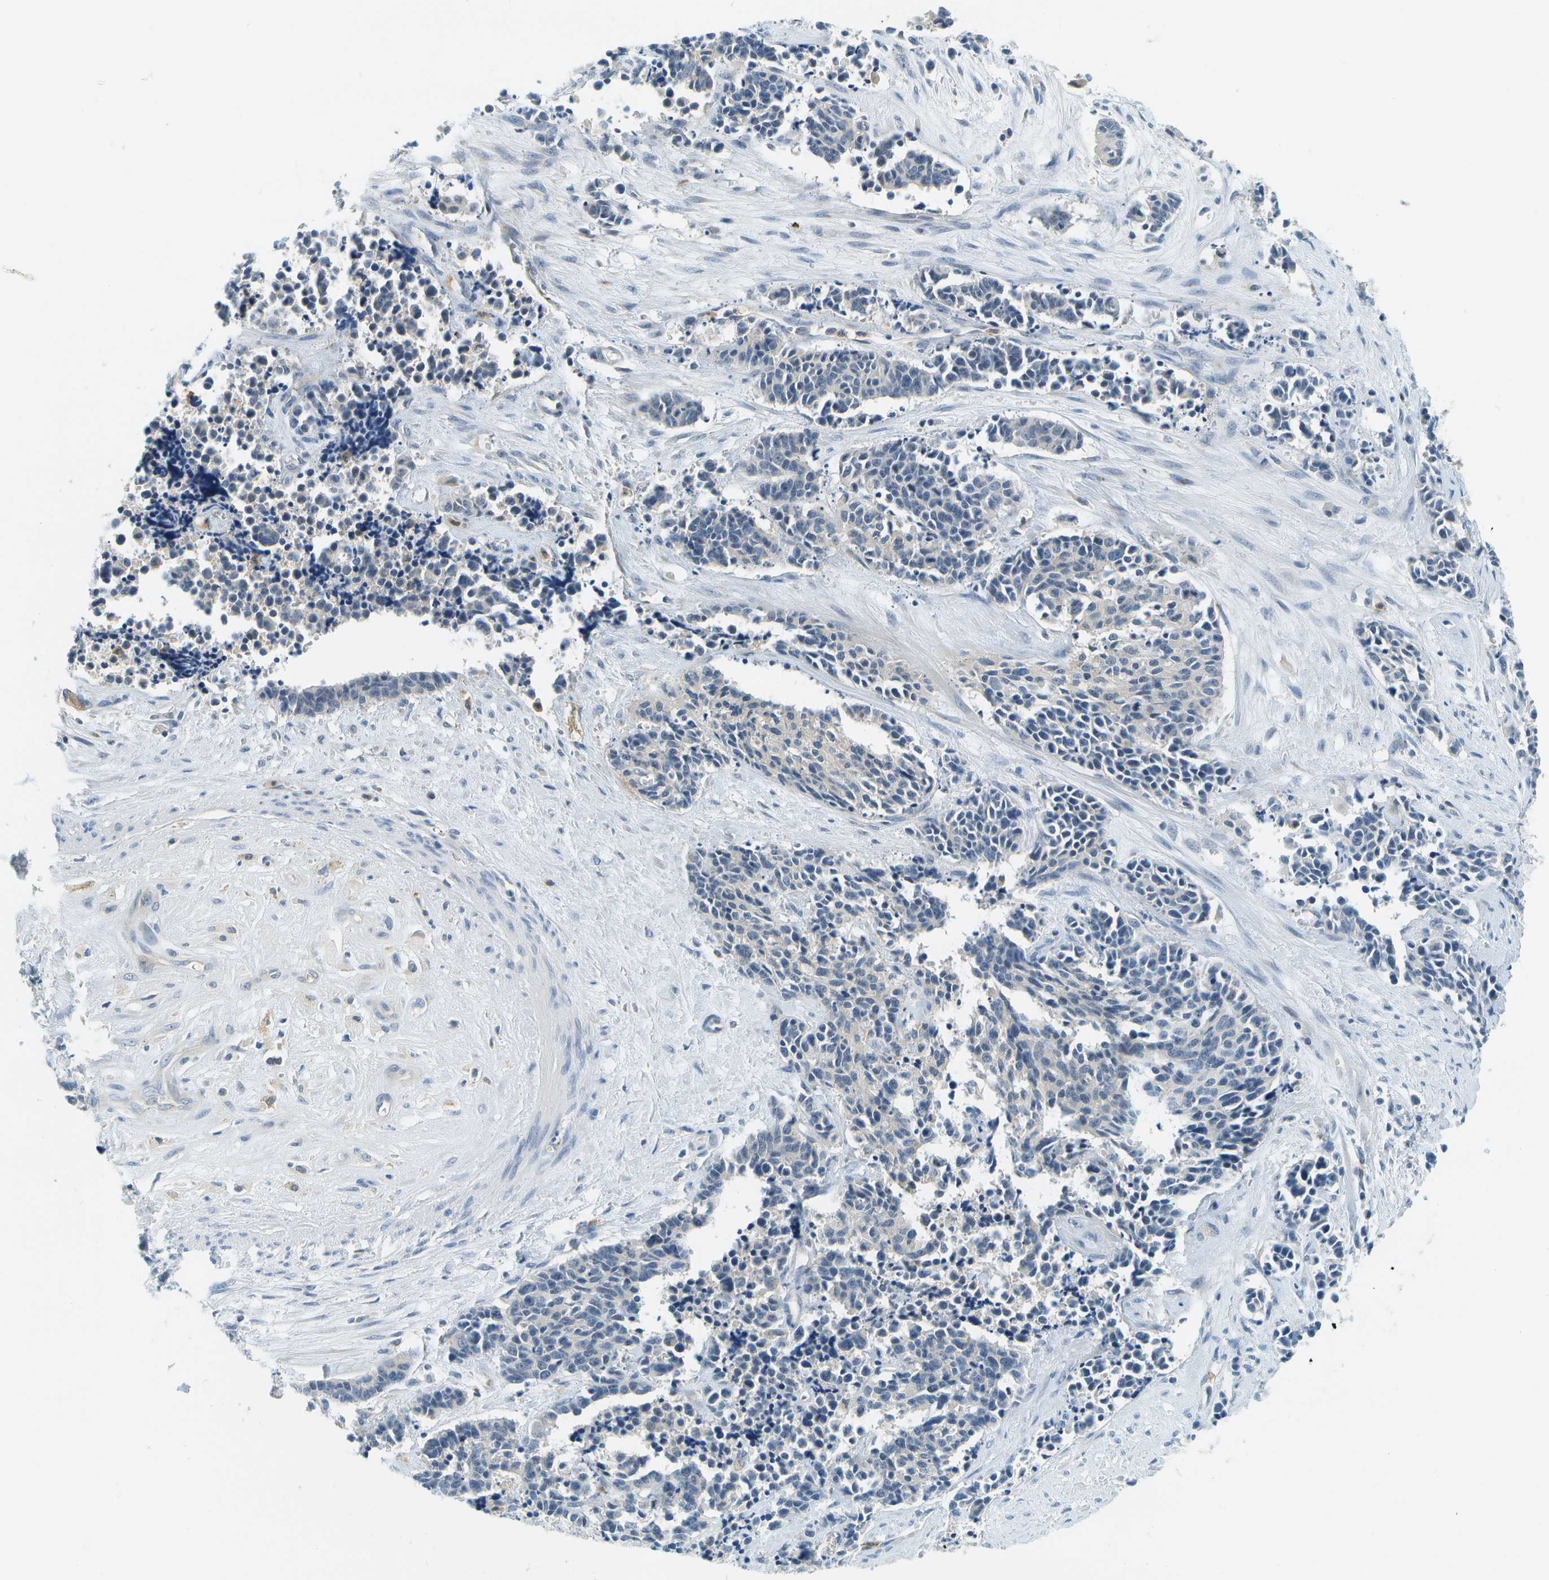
{"staining": {"intensity": "negative", "quantity": "none", "location": "none"}, "tissue": "cervical cancer", "cell_type": "Tumor cells", "image_type": "cancer", "snomed": [{"axis": "morphology", "description": "Squamous cell carcinoma, NOS"}, {"axis": "topography", "description": "Cervix"}], "caption": "Immunohistochemistry (IHC) of cervical cancer (squamous cell carcinoma) demonstrates no positivity in tumor cells.", "gene": "RASGRP2", "patient": {"sex": "female", "age": 35}}